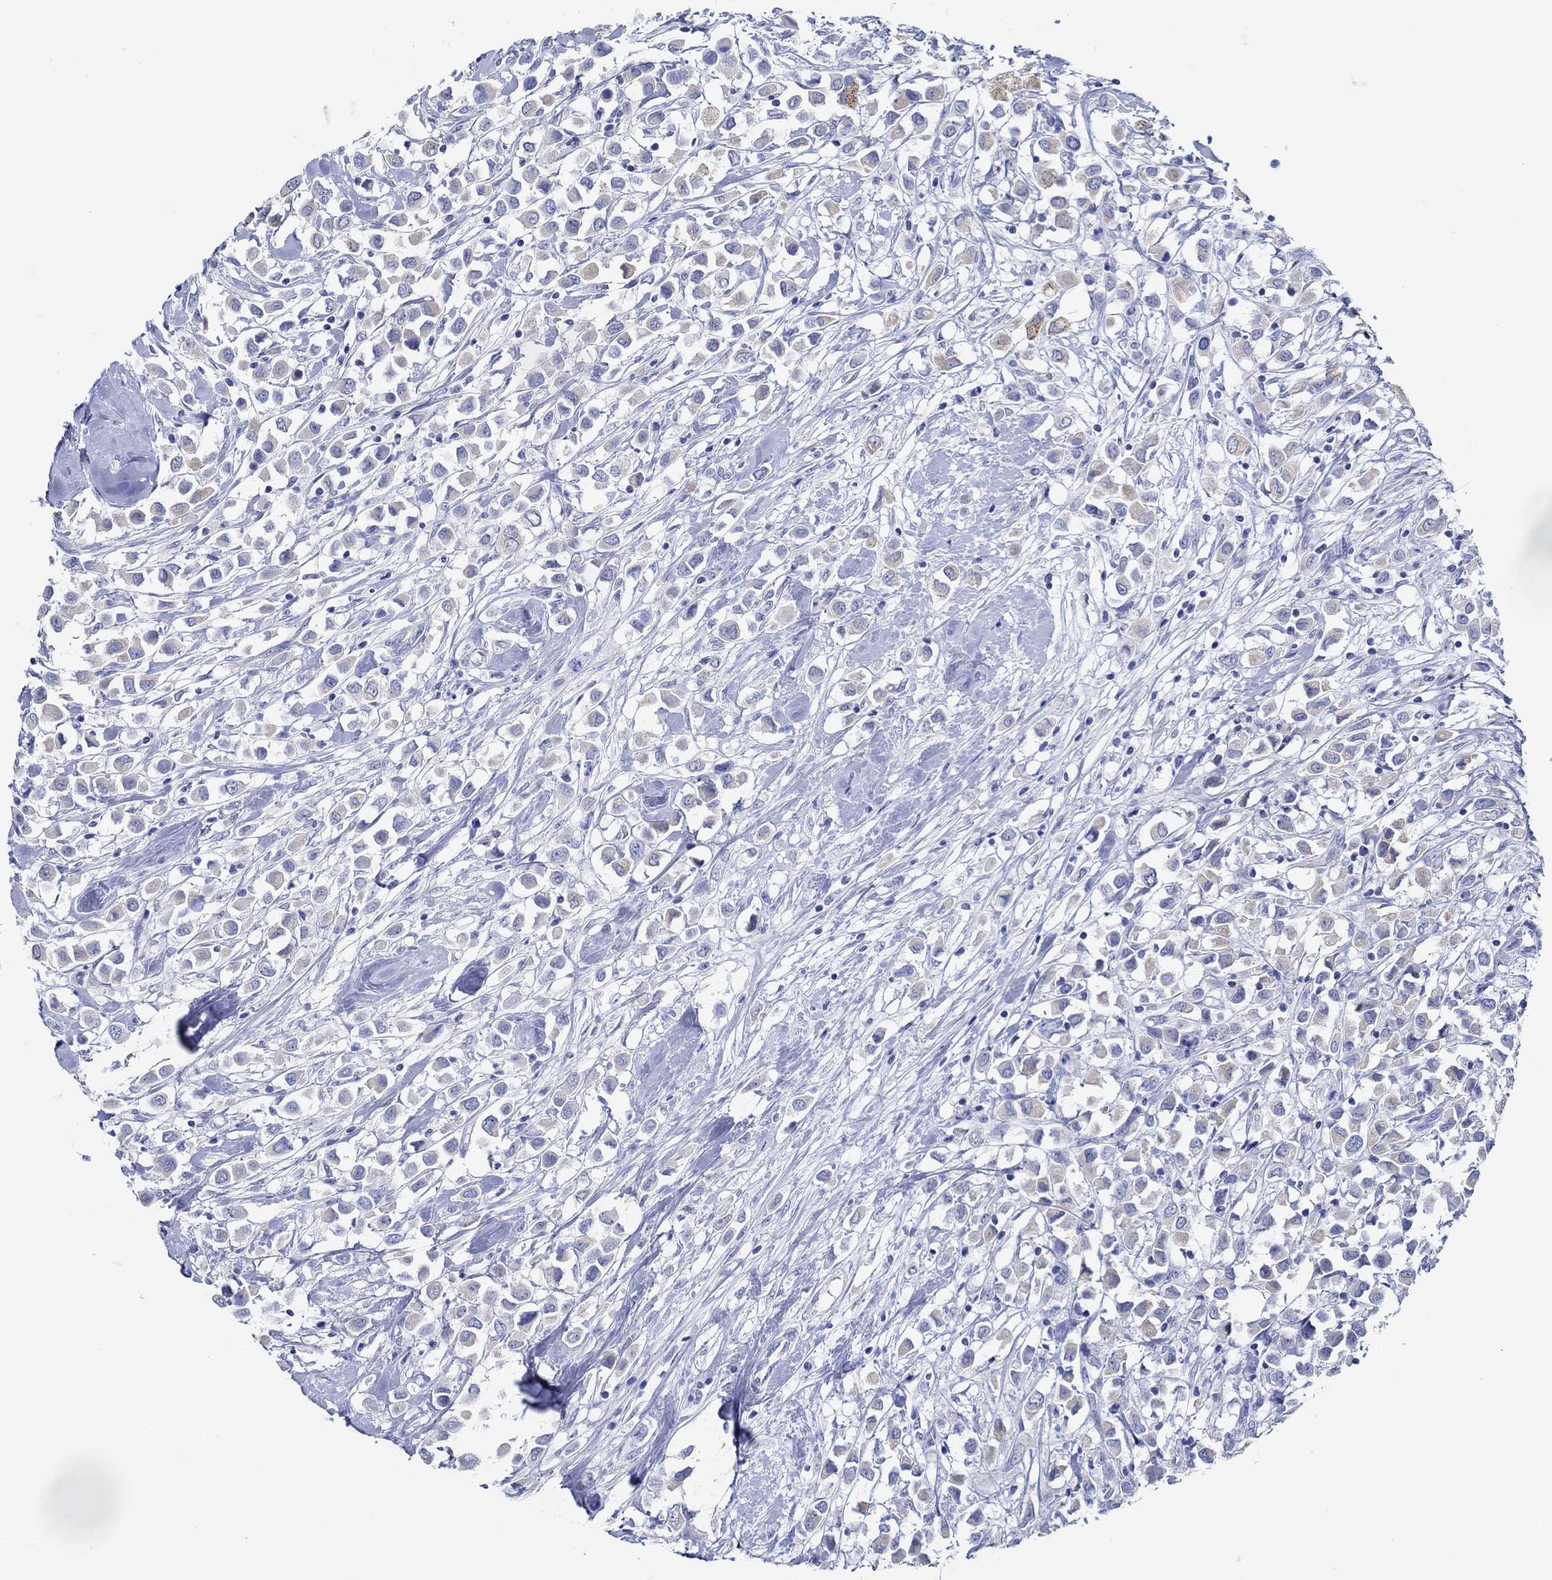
{"staining": {"intensity": "moderate", "quantity": "<25%", "location": "cytoplasmic/membranous"}, "tissue": "breast cancer", "cell_type": "Tumor cells", "image_type": "cancer", "snomed": [{"axis": "morphology", "description": "Duct carcinoma"}, {"axis": "topography", "description": "Breast"}], "caption": "The image exhibits immunohistochemical staining of breast cancer. There is moderate cytoplasmic/membranous staining is present in about <25% of tumor cells.", "gene": "IGFBP6", "patient": {"sex": "female", "age": 61}}